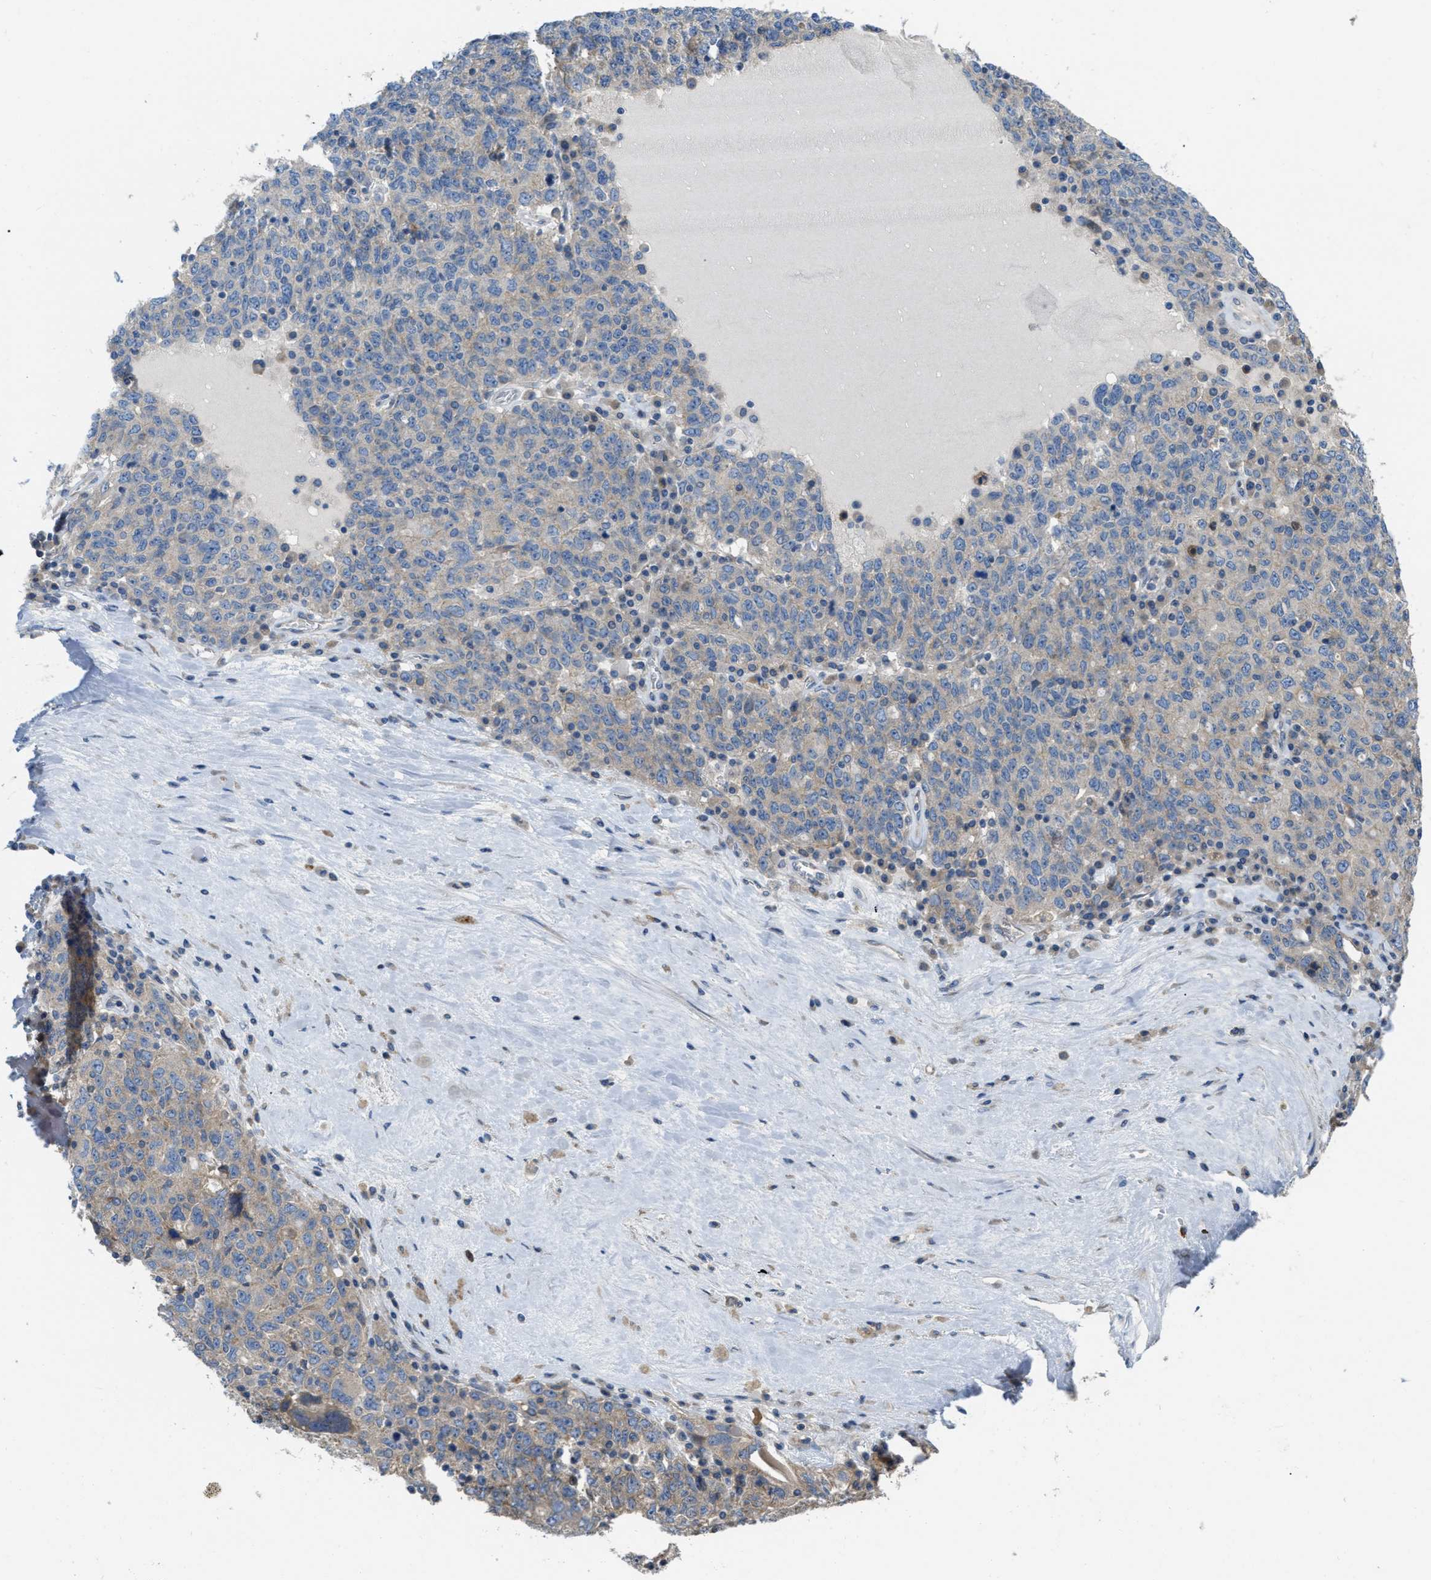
{"staining": {"intensity": "weak", "quantity": "<25%", "location": "cytoplasmic/membranous"}, "tissue": "ovarian cancer", "cell_type": "Tumor cells", "image_type": "cancer", "snomed": [{"axis": "morphology", "description": "Carcinoma, endometroid"}, {"axis": "topography", "description": "Ovary"}], "caption": "Immunohistochemistry (IHC) micrograph of neoplastic tissue: human ovarian endometroid carcinoma stained with DAB (3,3'-diaminobenzidine) shows no significant protein staining in tumor cells. The staining was performed using DAB (3,3'-diaminobenzidine) to visualize the protein expression in brown, while the nuclei were stained in blue with hematoxylin (Magnification: 20x).", "gene": "DHX58", "patient": {"sex": "female", "age": 62}}